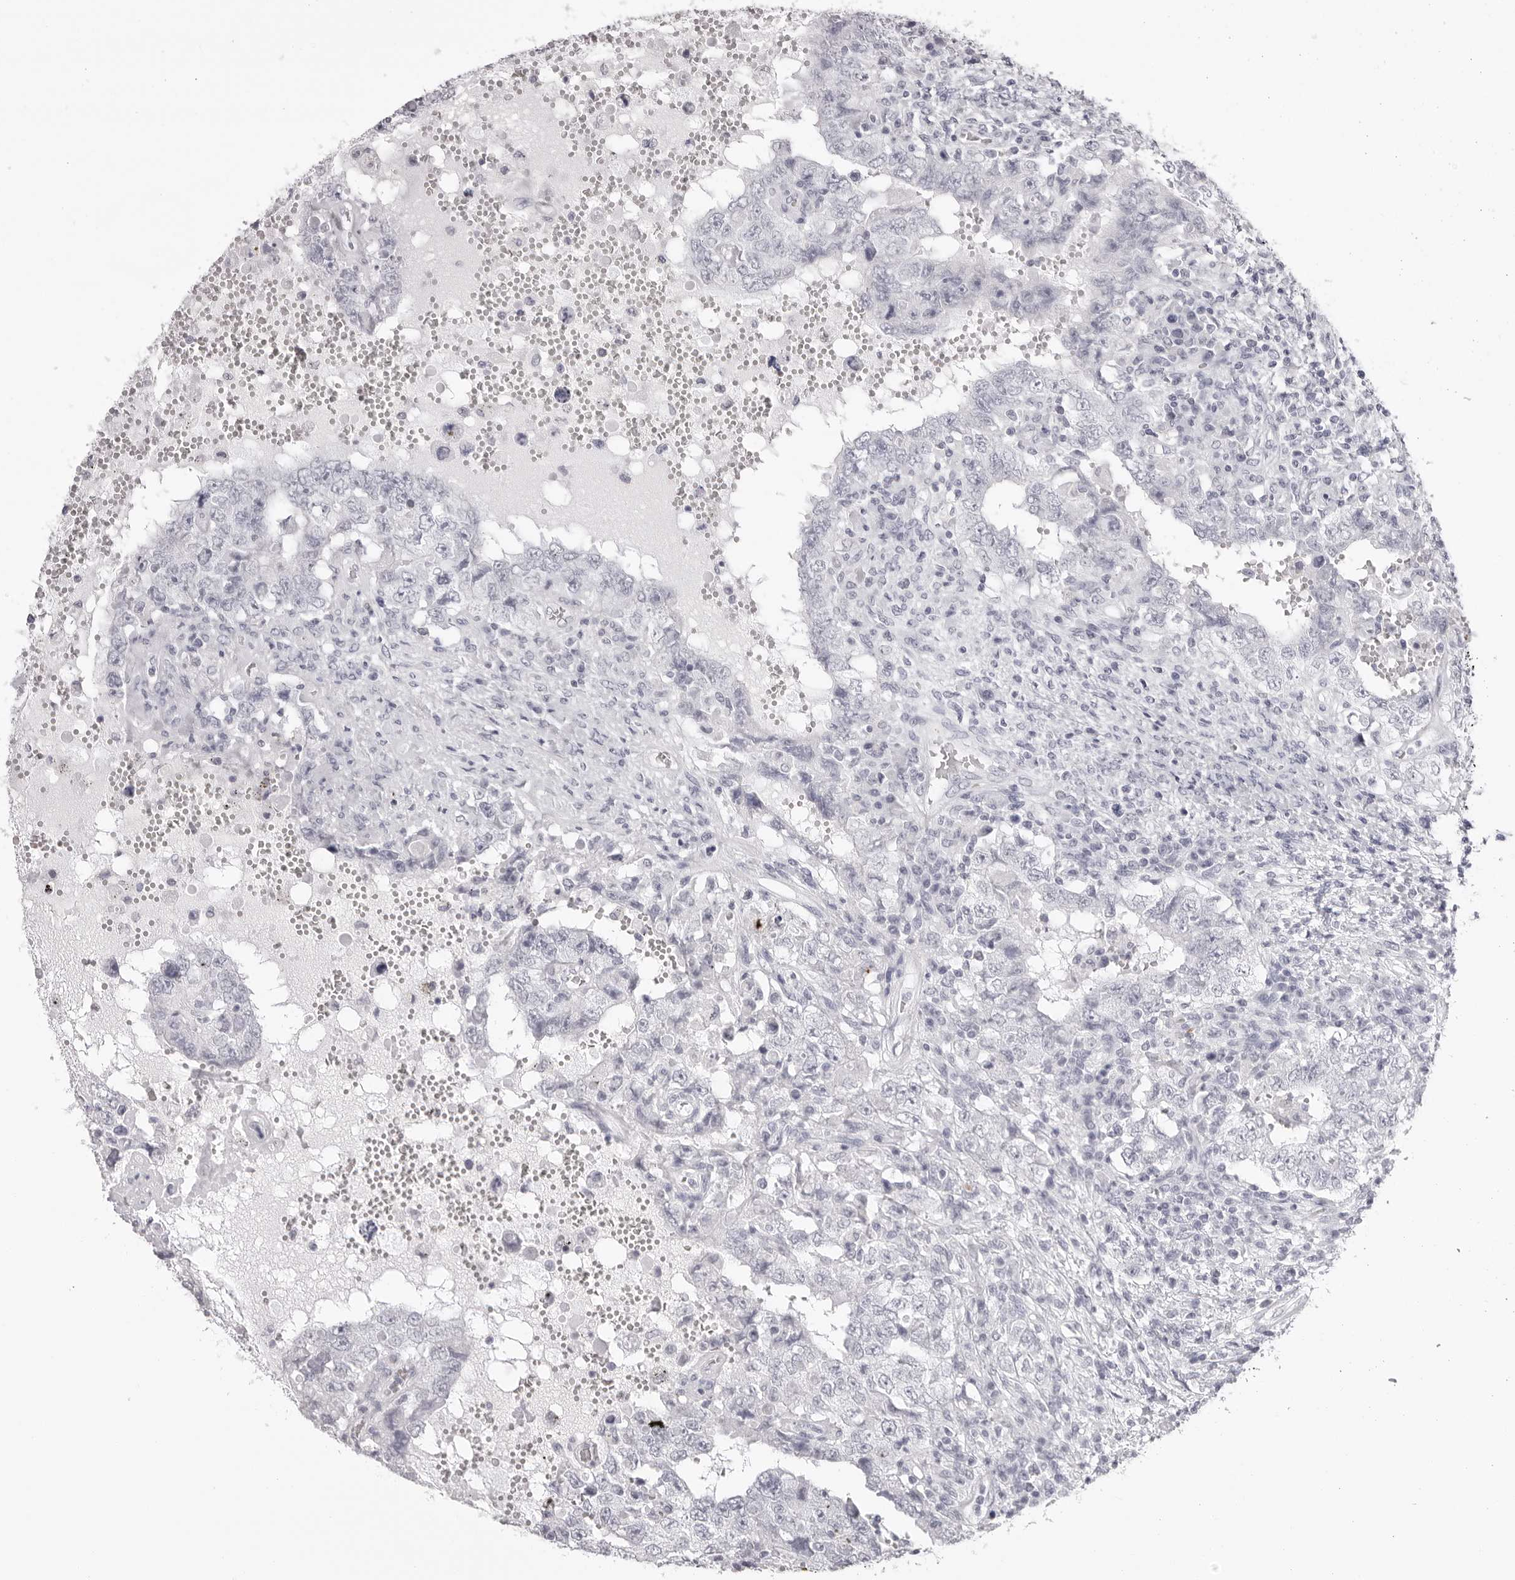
{"staining": {"intensity": "negative", "quantity": "none", "location": "none"}, "tissue": "testis cancer", "cell_type": "Tumor cells", "image_type": "cancer", "snomed": [{"axis": "morphology", "description": "Carcinoma, Embryonal, NOS"}, {"axis": "topography", "description": "Testis"}], "caption": "Tumor cells show no significant positivity in embryonal carcinoma (testis).", "gene": "CST1", "patient": {"sex": "male", "age": 26}}